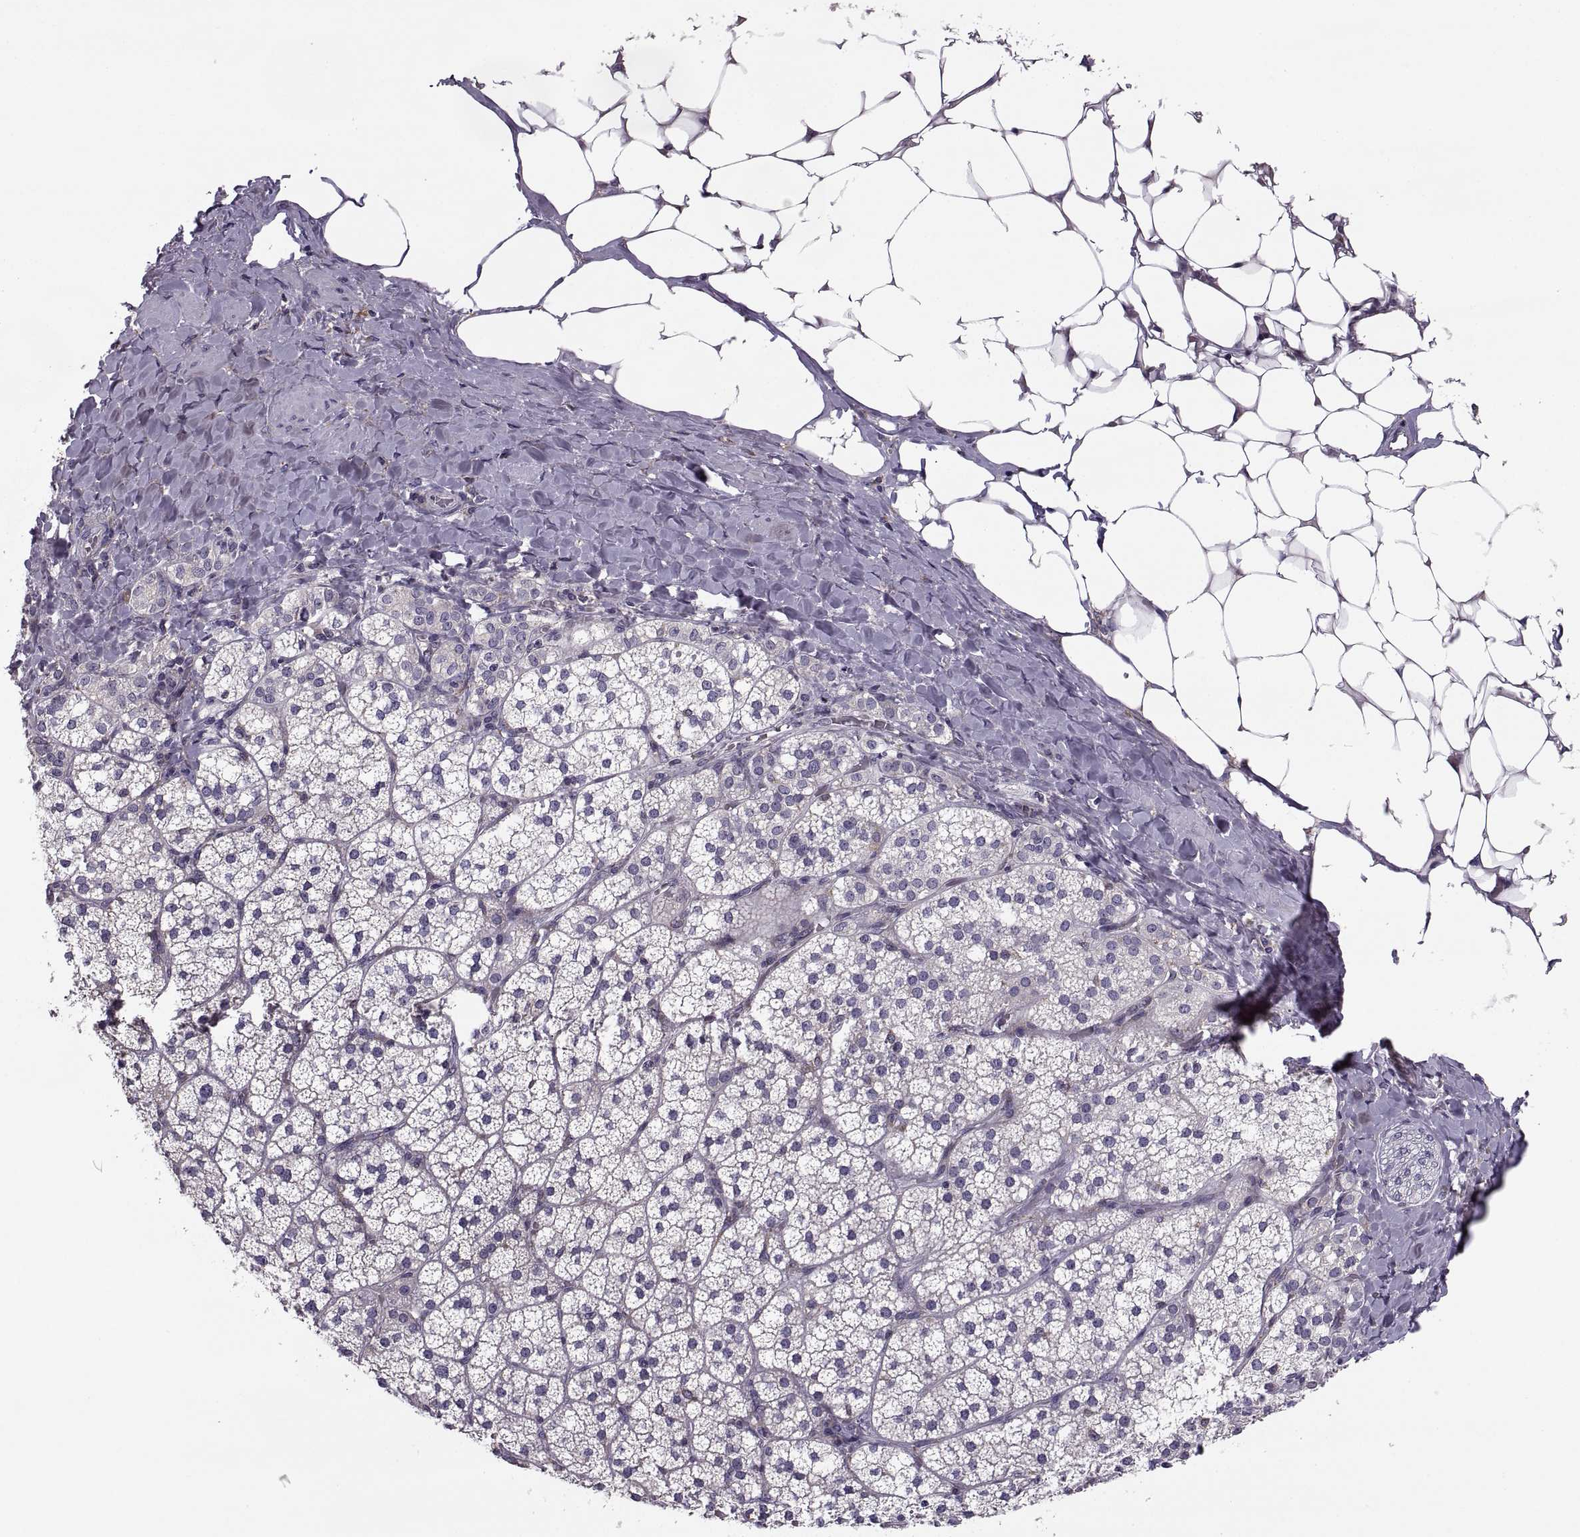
{"staining": {"intensity": "negative", "quantity": "none", "location": "none"}, "tissue": "adrenal gland", "cell_type": "Glandular cells", "image_type": "normal", "snomed": [{"axis": "morphology", "description": "Normal tissue, NOS"}, {"axis": "topography", "description": "Adrenal gland"}], "caption": "This histopathology image is of unremarkable adrenal gland stained with immunohistochemistry to label a protein in brown with the nuclei are counter-stained blue. There is no positivity in glandular cells. The staining was performed using DAB (3,3'-diaminobenzidine) to visualize the protein expression in brown, while the nuclei were stained in blue with hematoxylin (Magnification: 20x).", "gene": "LETM2", "patient": {"sex": "male", "age": 53}}